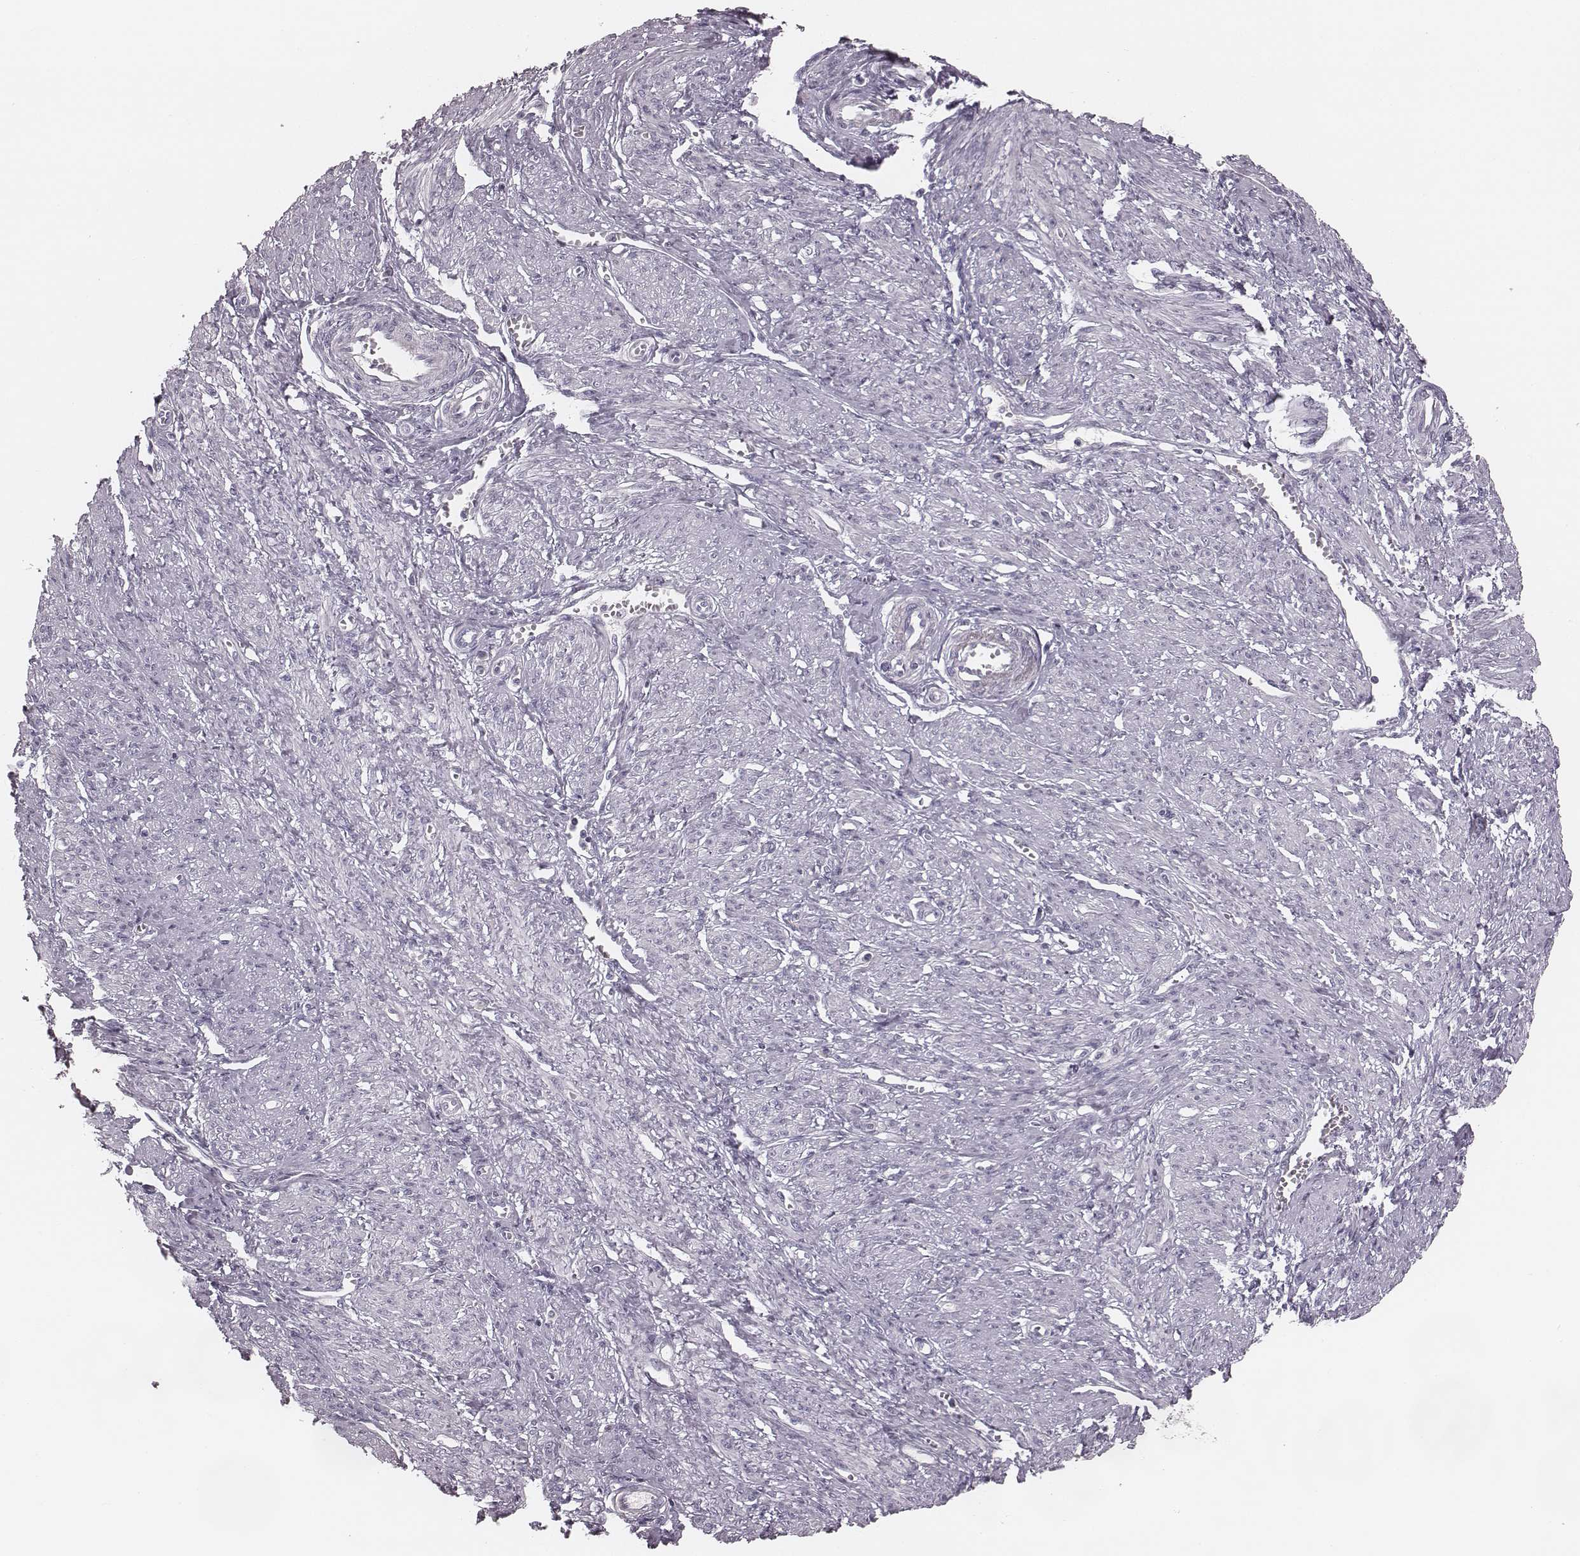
{"staining": {"intensity": "negative", "quantity": "none", "location": "none"}, "tissue": "endometrial cancer", "cell_type": "Tumor cells", "image_type": "cancer", "snomed": [{"axis": "morphology", "description": "Adenocarcinoma, NOS"}, {"axis": "topography", "description": "Endometrium"}], "caption": "Immunohistochemical staining of human endometrial cancer exhibits no significant staining in tumor cells. Nuclei are stained in blue.", "gene": "S100Z", "patient": {"sex": "female", "age": 86}}